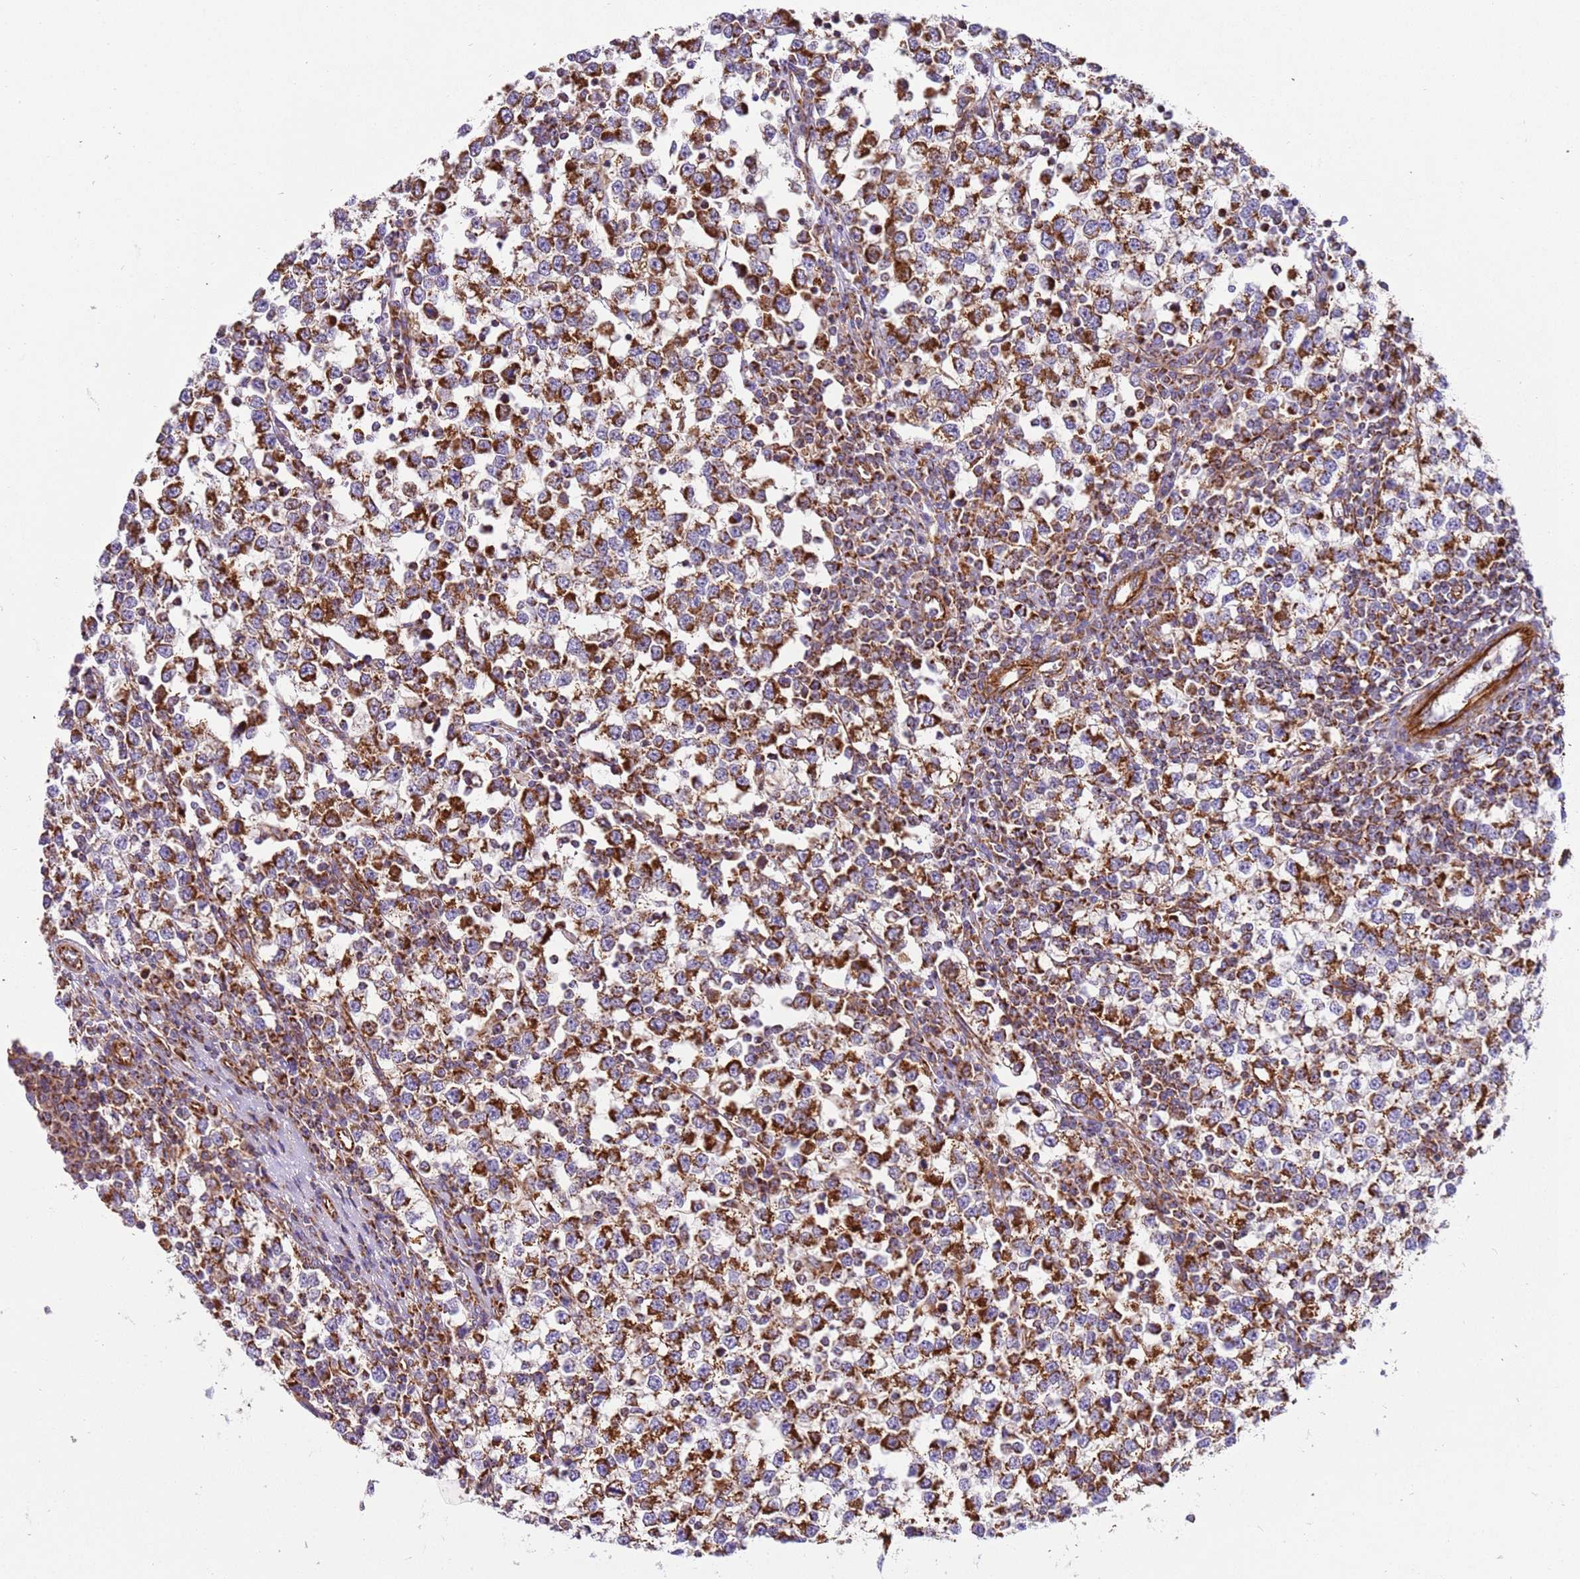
{"staining": {"intensity": "strong", "quantity": "25%-75%", "location": "cytoplasmic/membranous"}, "tissue": "testis cancer", "cell_type": "Tumor cells", "image_type": "cancer", "snomed": [{"axis": "morphology", "description": "Seminoma, NOS"}, {"axis": "topography", "description": "Testis"}], "caption": "High-magnification brightfield microscopy of testis seminoma stained with DAB (brown) and counterstained with hematoxylin (blue). tumor cells exhibit strong cytoplasmic/membranous positivity is identified in about25%-75% of cells.", "gene": "MRPL20", "patient": {"sex": "male", "age": 65}}